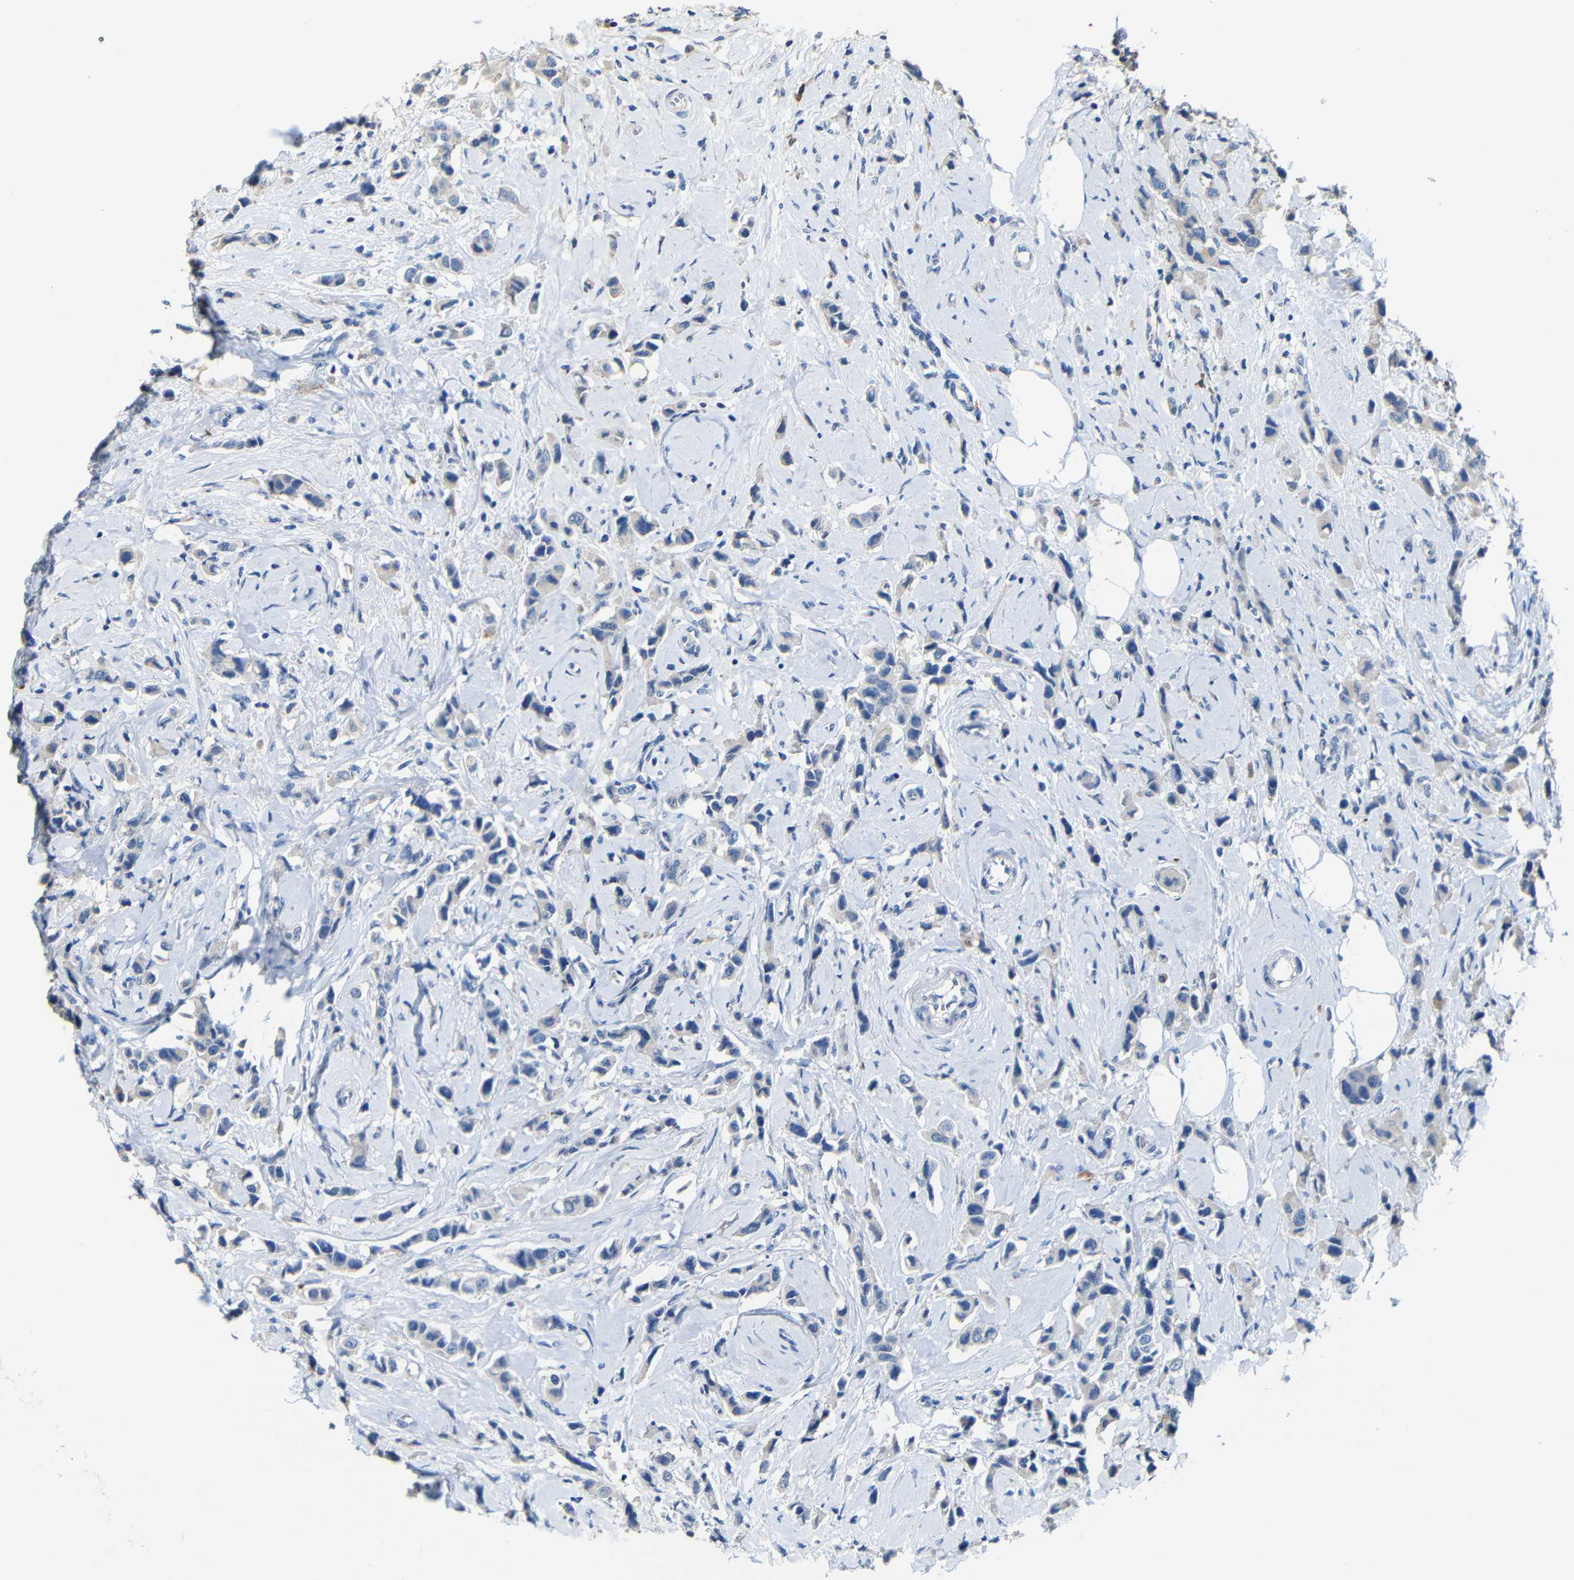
{"staining": {"intensity": "negative", "quantity": "none", "location": "none"}, "tissue": "breast cancer", "cell_type": "Tumor cells", "image_type": "cancer", "snomed": [{"axis": "morphology", "description": "Normal tissue, NOS"}, {"axis": "morphology", "description": "Duct carcinoma"}, {"axis": "topography", "description": "Breast"}], "caption": "High power microscopy histopathology image of an IHC image of breast cancer, revealing no significant staining in tumor cells.", "gene": "ACKR2", "patient": {"sex": "female", "age": 50}}